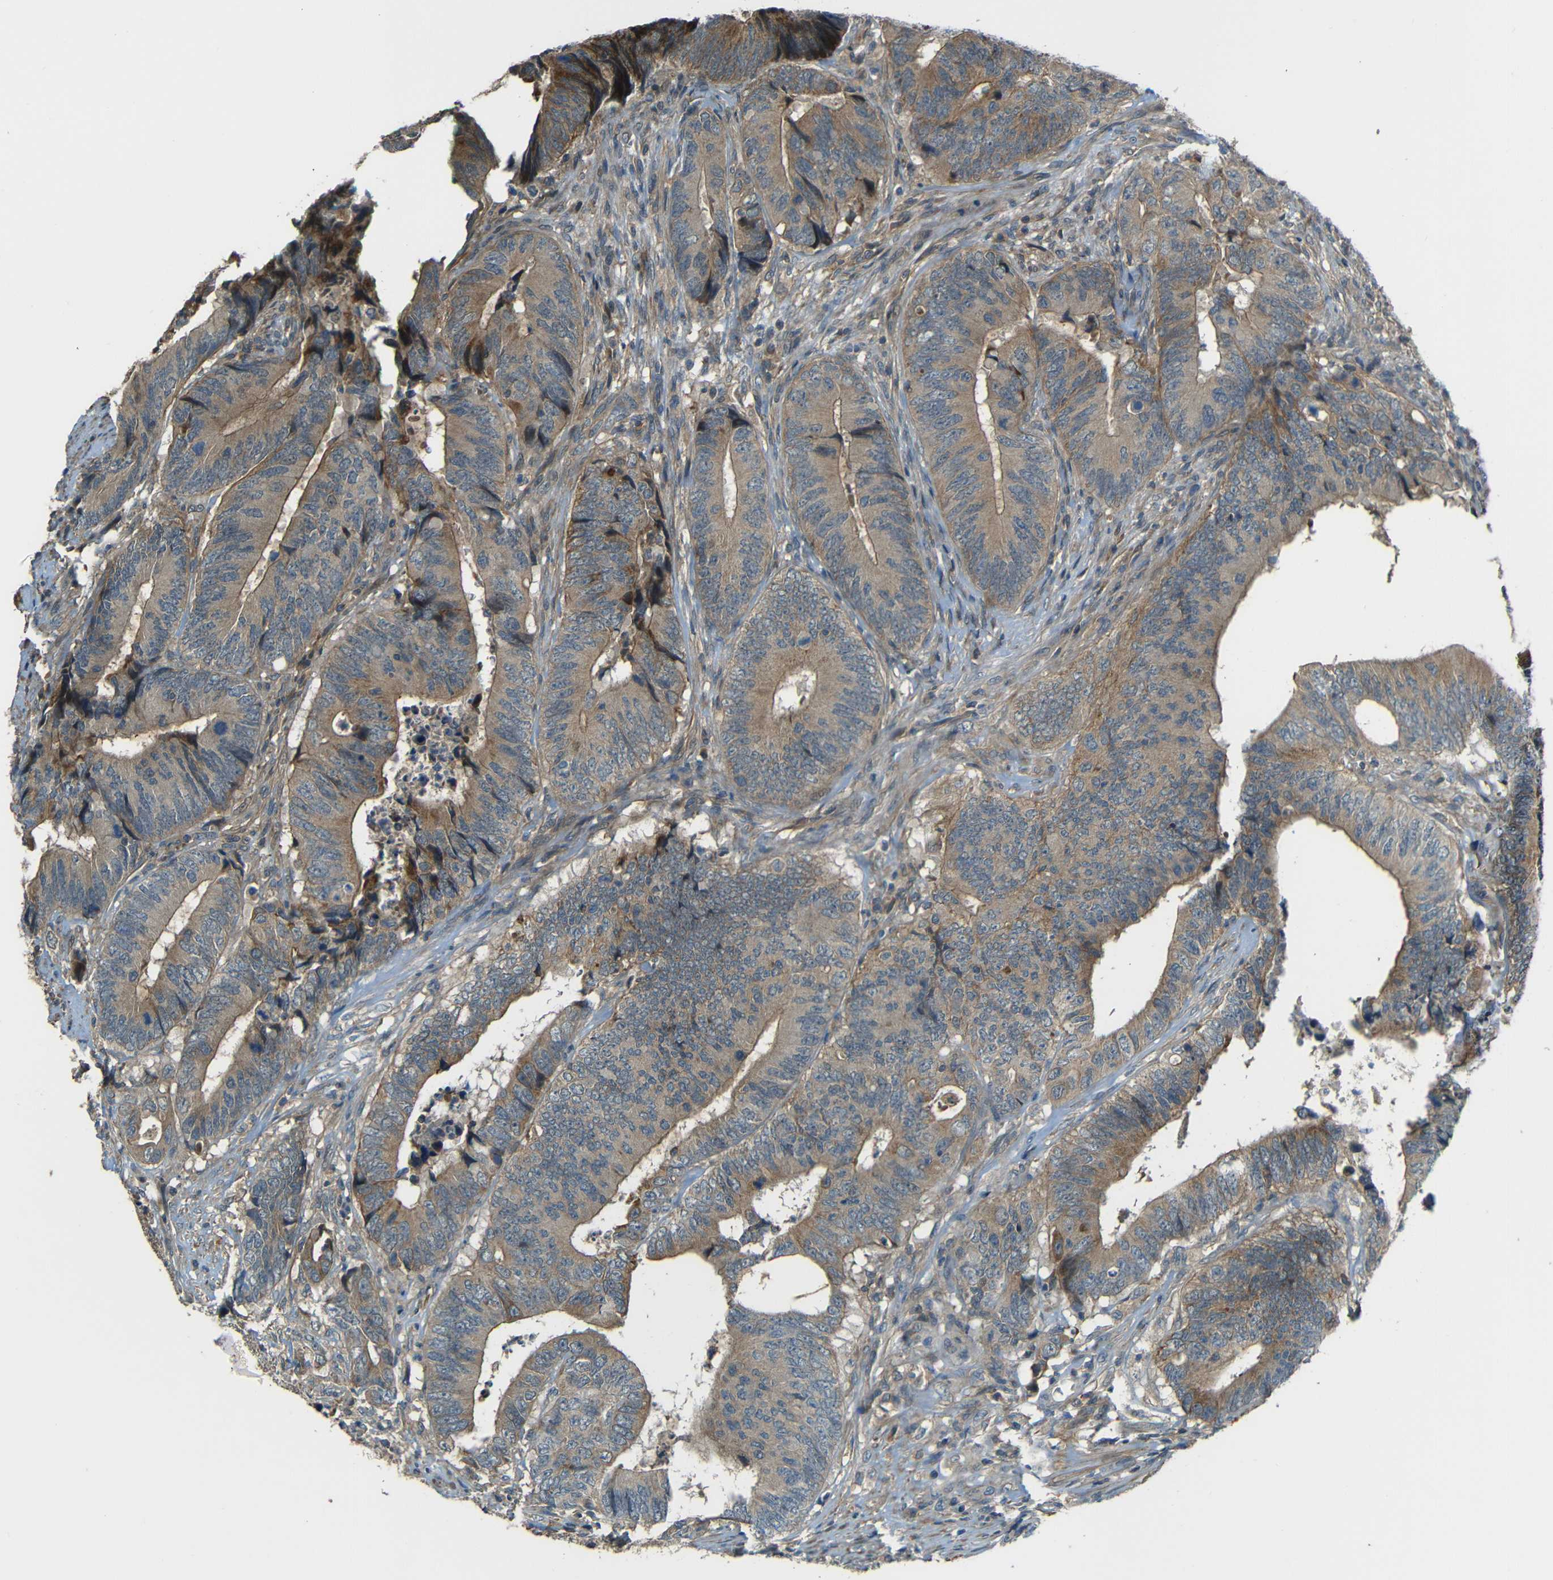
{"staining": {"intensity": "moderate", "quantity": ">75%", "location": "cytoplasmic/membranous"}, "tissue": "colorectal cancer", "cell_type": "Tumor cells", "image_type": "cancer", "snomed": [{"axis": "morphology", "description": "Normal tissue, NOS"}, {"axis": "morphology", "description": "Adenocarcinoma, NOS"}, {"axis": "topography", "description": "Colon"}], "caption": "Immunohistochemistry photomicrograph of neoplastic tissue: human colorectal adenocarcinoma stained using immunohistochemistry shows medium levels of moderate protein expression localized specifically in the cytoplasmic/membranous of tumor cells, appearing as a cytoplasmic/membranous brown color.", "gene": "FNDC3A", "patient": {"sex": "male", "age": 56}}